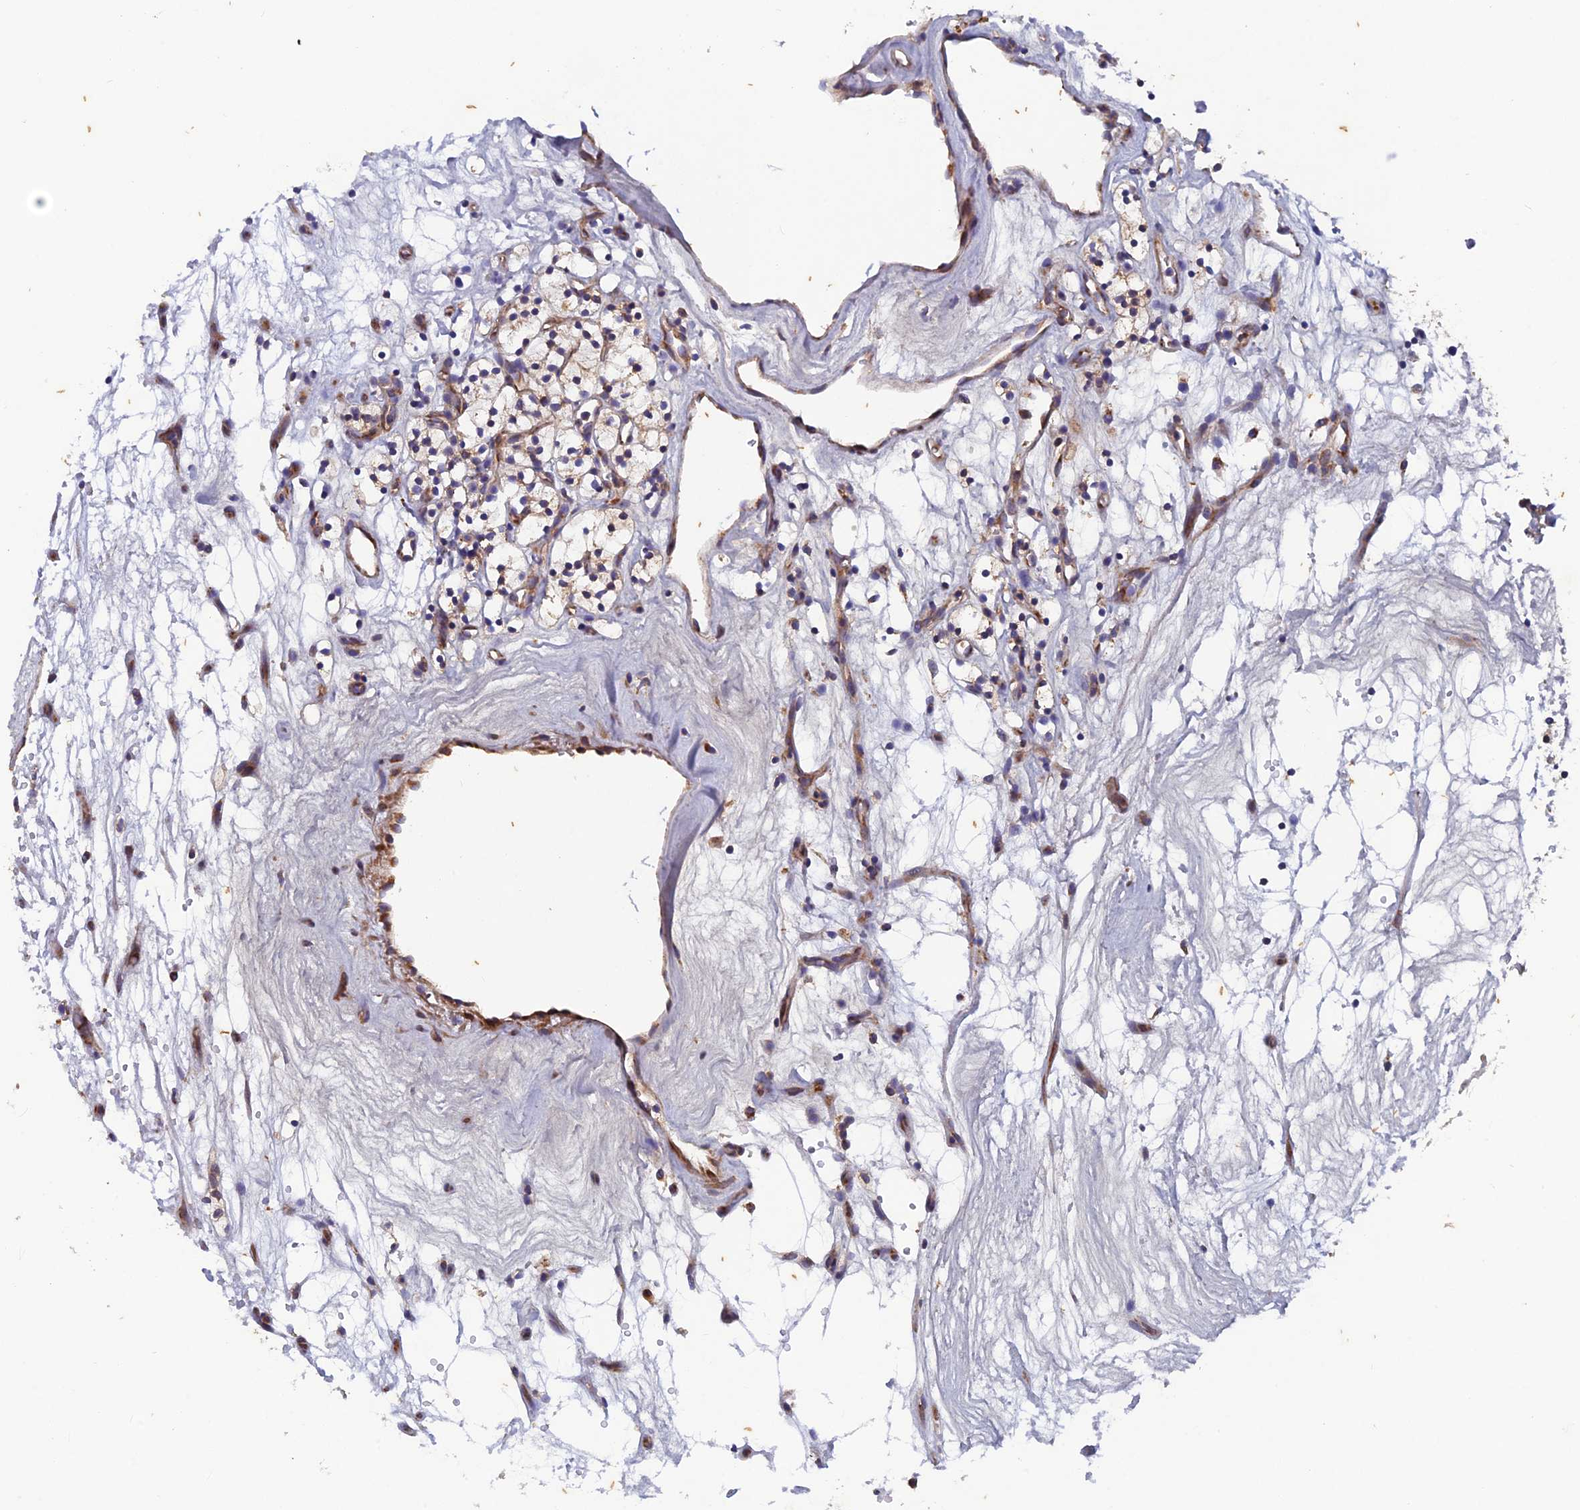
{"staining": {"intensity": "weak", "quantity": "25%-75%", "location": "cytoplasmic/membranous"}, "tissue": "renal cancer", "cell_type": "Tumor cells", "image_type": "cancer", "snomed": [{"axis": "morphology", "description": "Adenocarcinoma, NOS"}, {"axis": "topography", "description": "Kidney"}], "caption": "Renal cancer (adenocarcinoma) tissue exhibits weak cytoplasmic/membranous positivity in about 25%-75% of tumor cells, visualized by immunohistochemistry.", "gene": "AP4S1", "patient": {"sex": "female", "age": 57}}